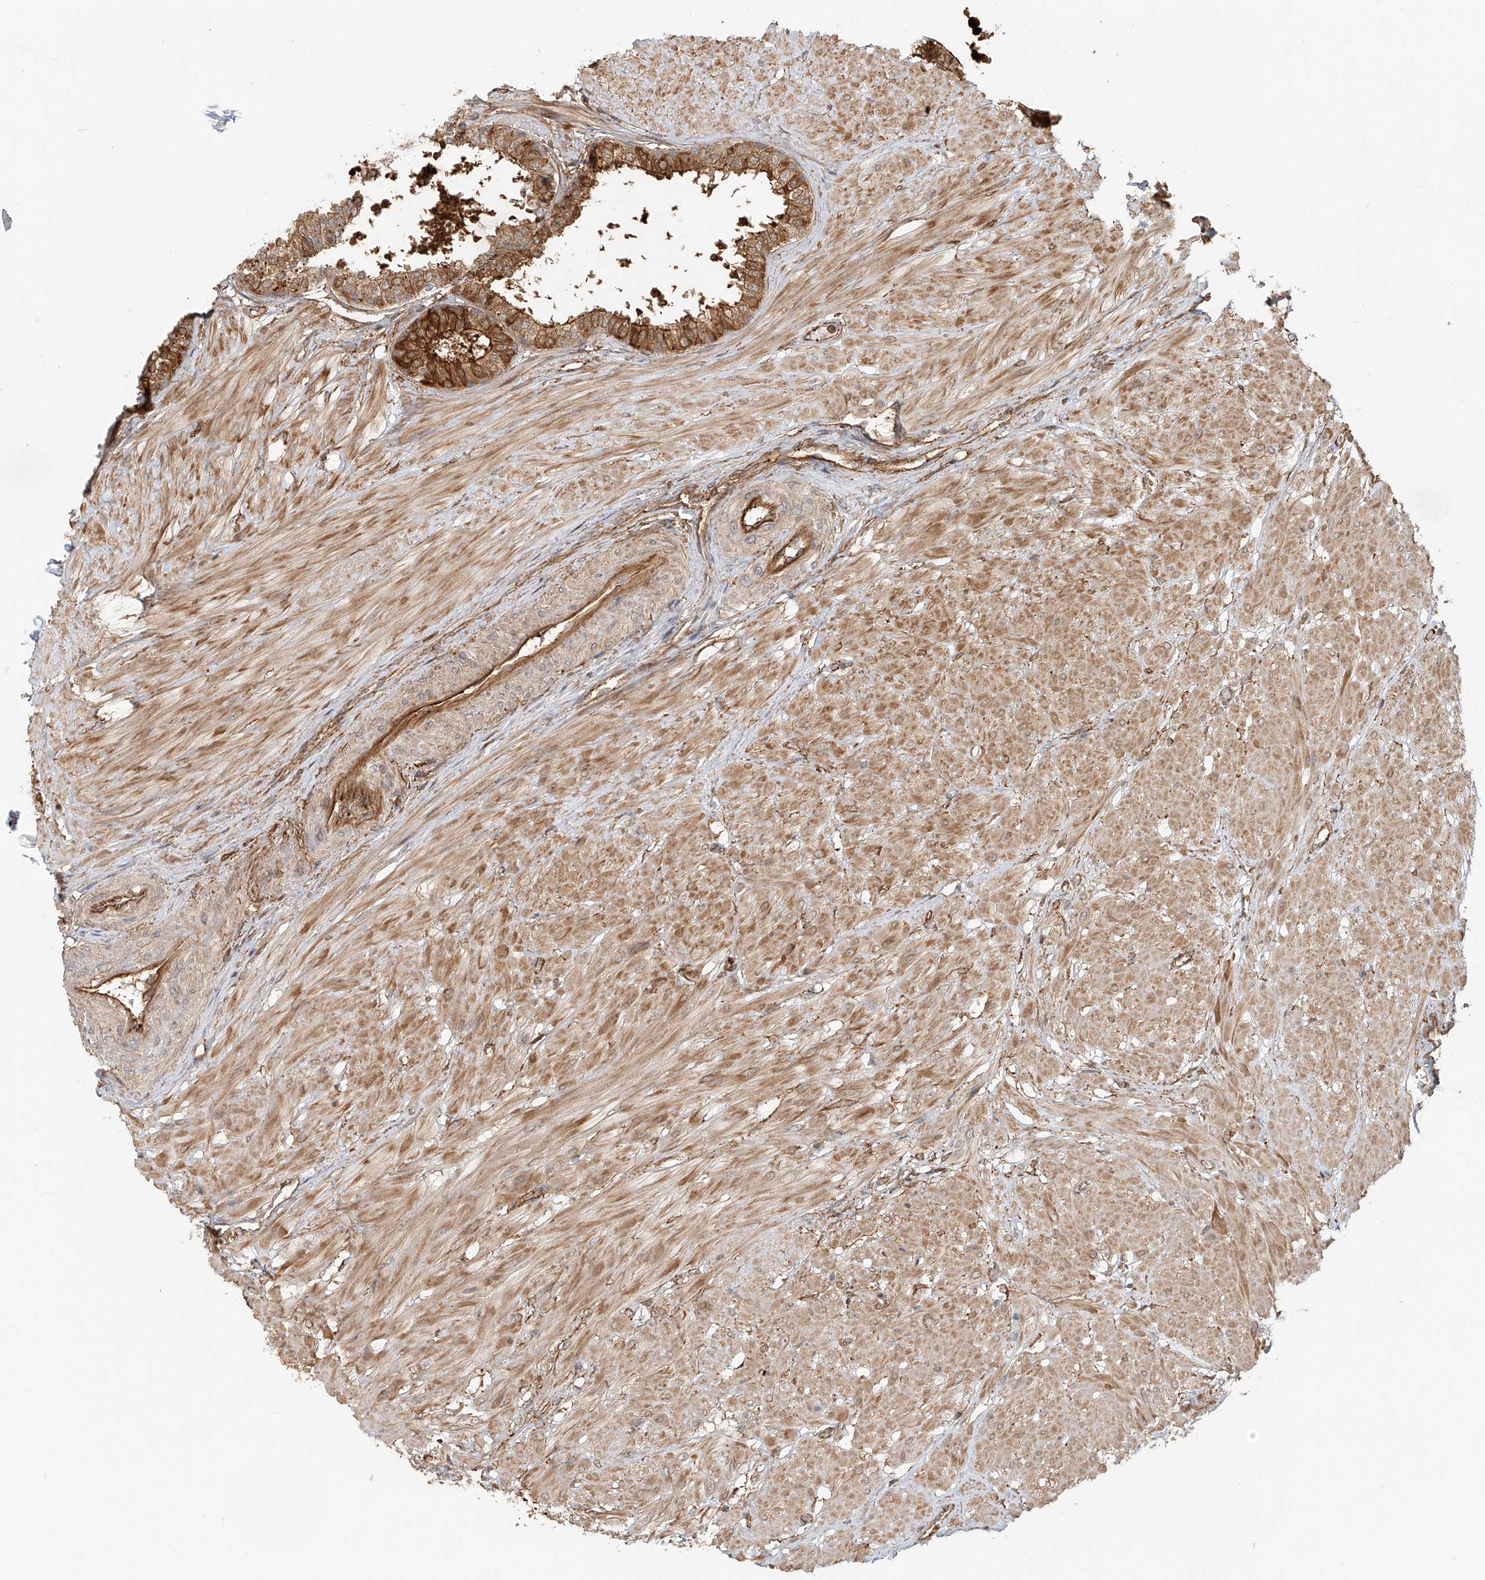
{"staining": {"intensity": "moderate", "quantity": ">75%", "location": "cytoplasmic/membranous"}, "tissue": "prostate", "cell_type": "Glandular cells", "image_type": "normal", "snomed": [{"axis": "morphology", "description": "Normal tissue, NOS"}, {"axis": "topography", "description": "Prostate"}], "caption": "Prostate stained with IHC reveals moderate cytoplasmic/membranous staining in about >75% of glandular cells.", "gene": "CSMD3", "patient": {"sex": "male", "age": 48}}